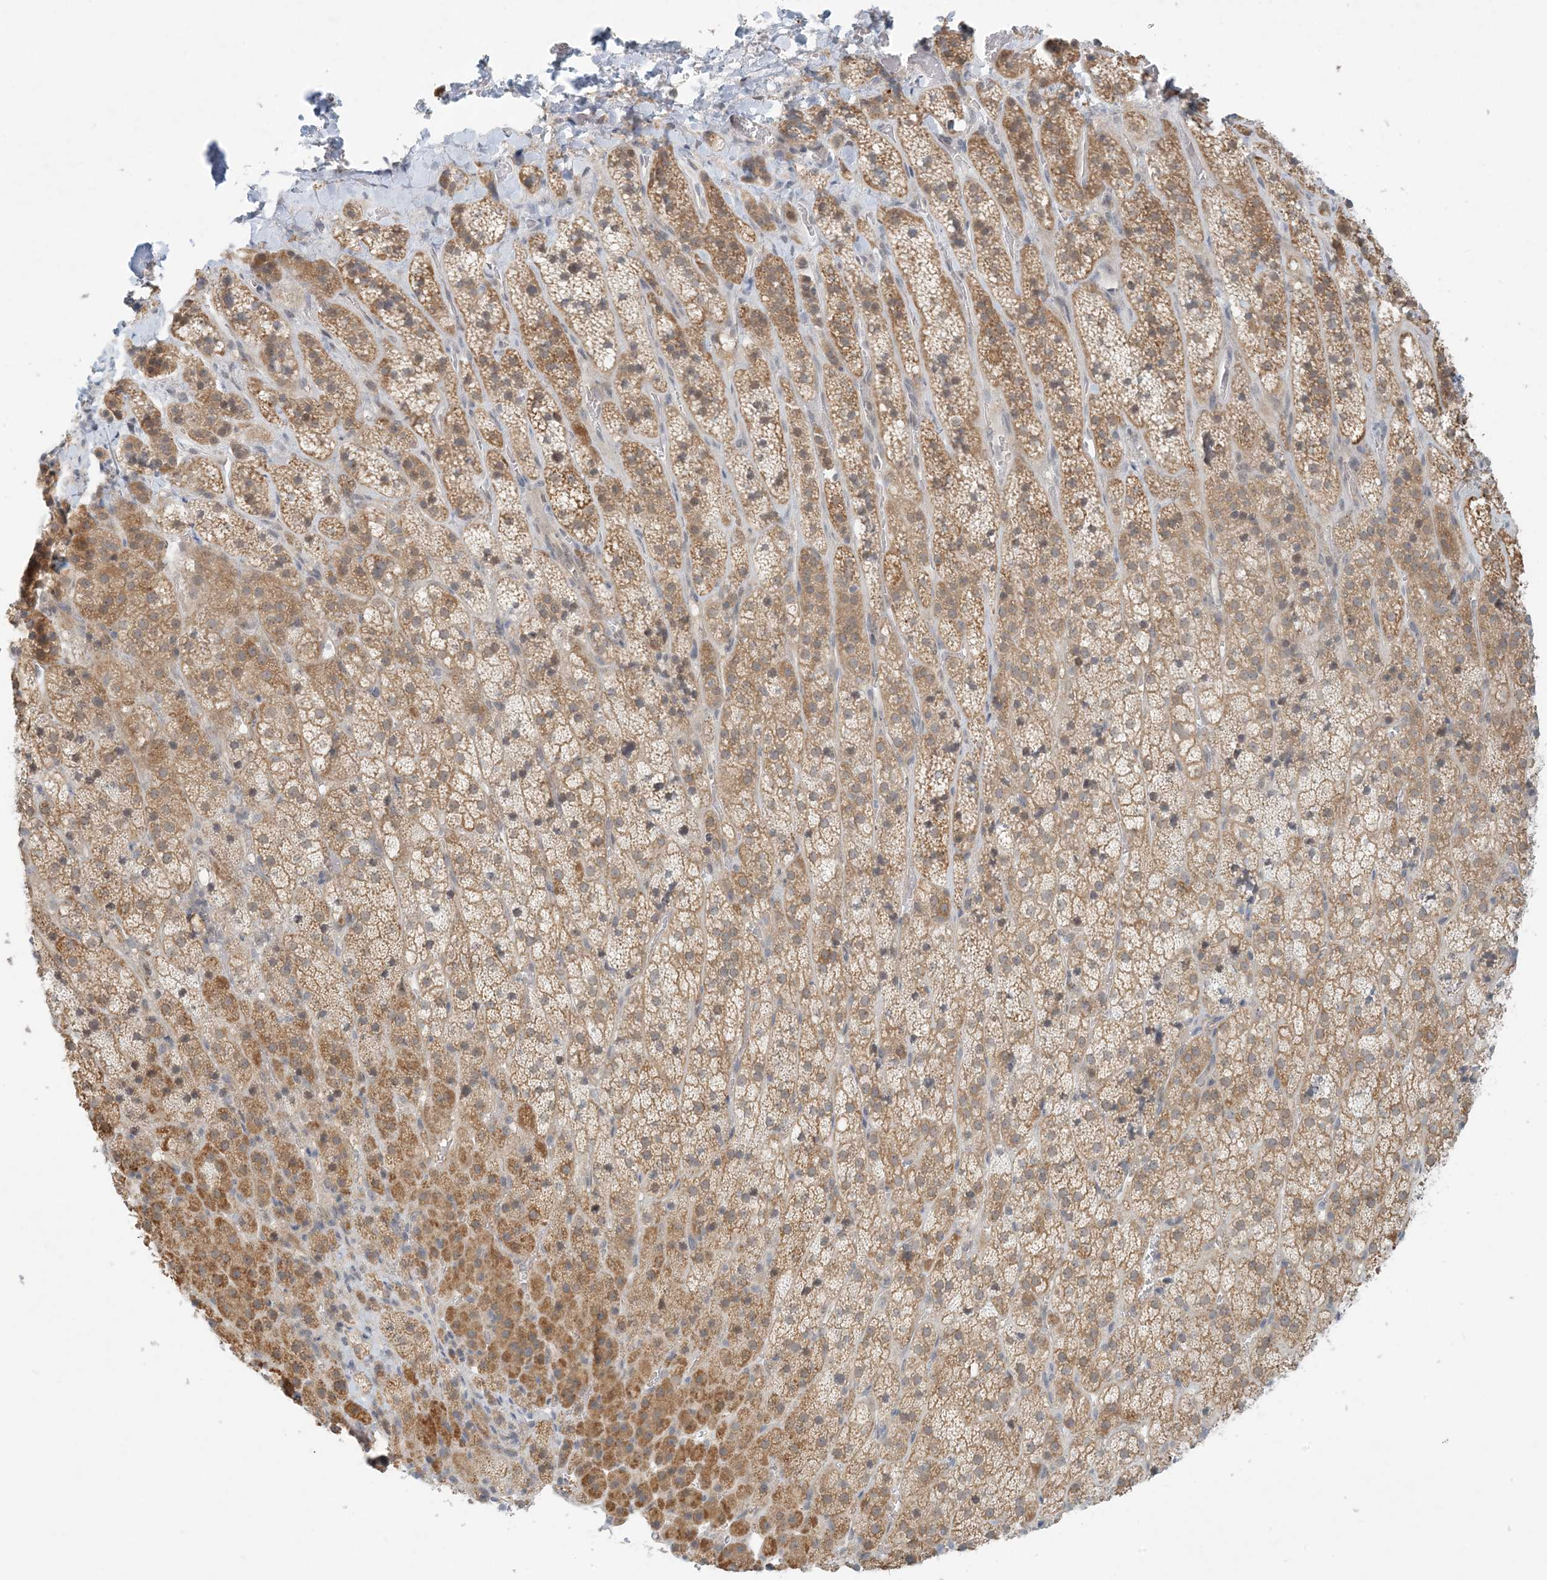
{"staining": {"intensity": "moderate", "quantity": "25%-75%", "location": "cytoplasmic/membranous"}, "tissue": "adrenal gland", "cell_type": "Glandular cells", "image_type": "normal", "snomed": [{"axis": "morphology", "description": "Normal tissue, NOS"}, {"axis": "topography", "description": "Adrenal gland"}], "caption": "DAB (3,3'-diaminobenzidine) immunohistochemical staining of normal human adrenal gland shows moderate cytoplasmic/membranous protein staining in about 25%-75% of glandular cells.", "gene": "OBI1", "patient": {"sex": "female", "age": 57}}